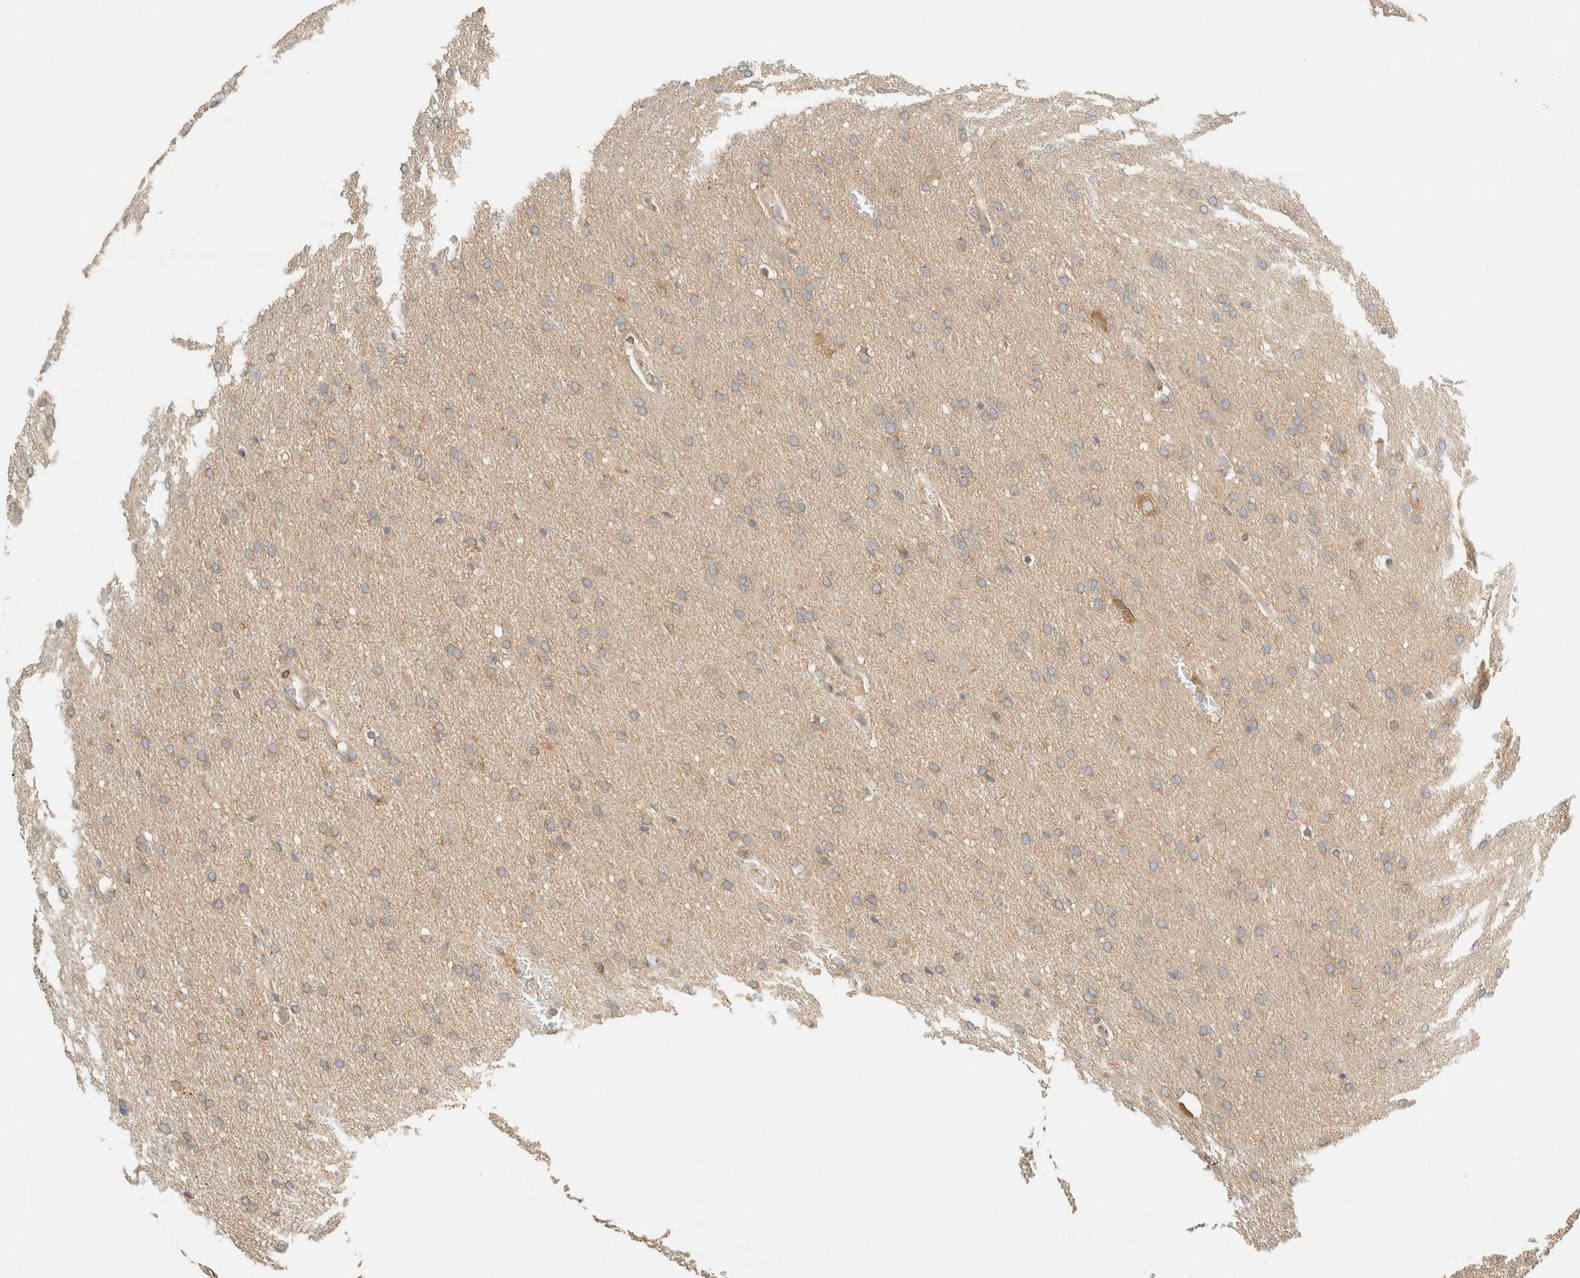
{"staining": {"intensity": "weak", "quantity": "<25%", "location": "cytoplasmic/membranous"}, "tissue": "glioma", "cell_type": "Tumor cells", "image_type": "cancer", "snomed": [{"axis": "morphology", "description": "Glioma, malignant, Low grade"}, {"axis": "topography", "description": "Brain"}], "caption": "IHC image of human malignant low-grade glioma stained for a protein (brown), which demonstrates no staining in tumor cells. Nuclei are stained in blue.", "gene": "ARFGEF1", "patient": {"sex": "female", "age": 37}}